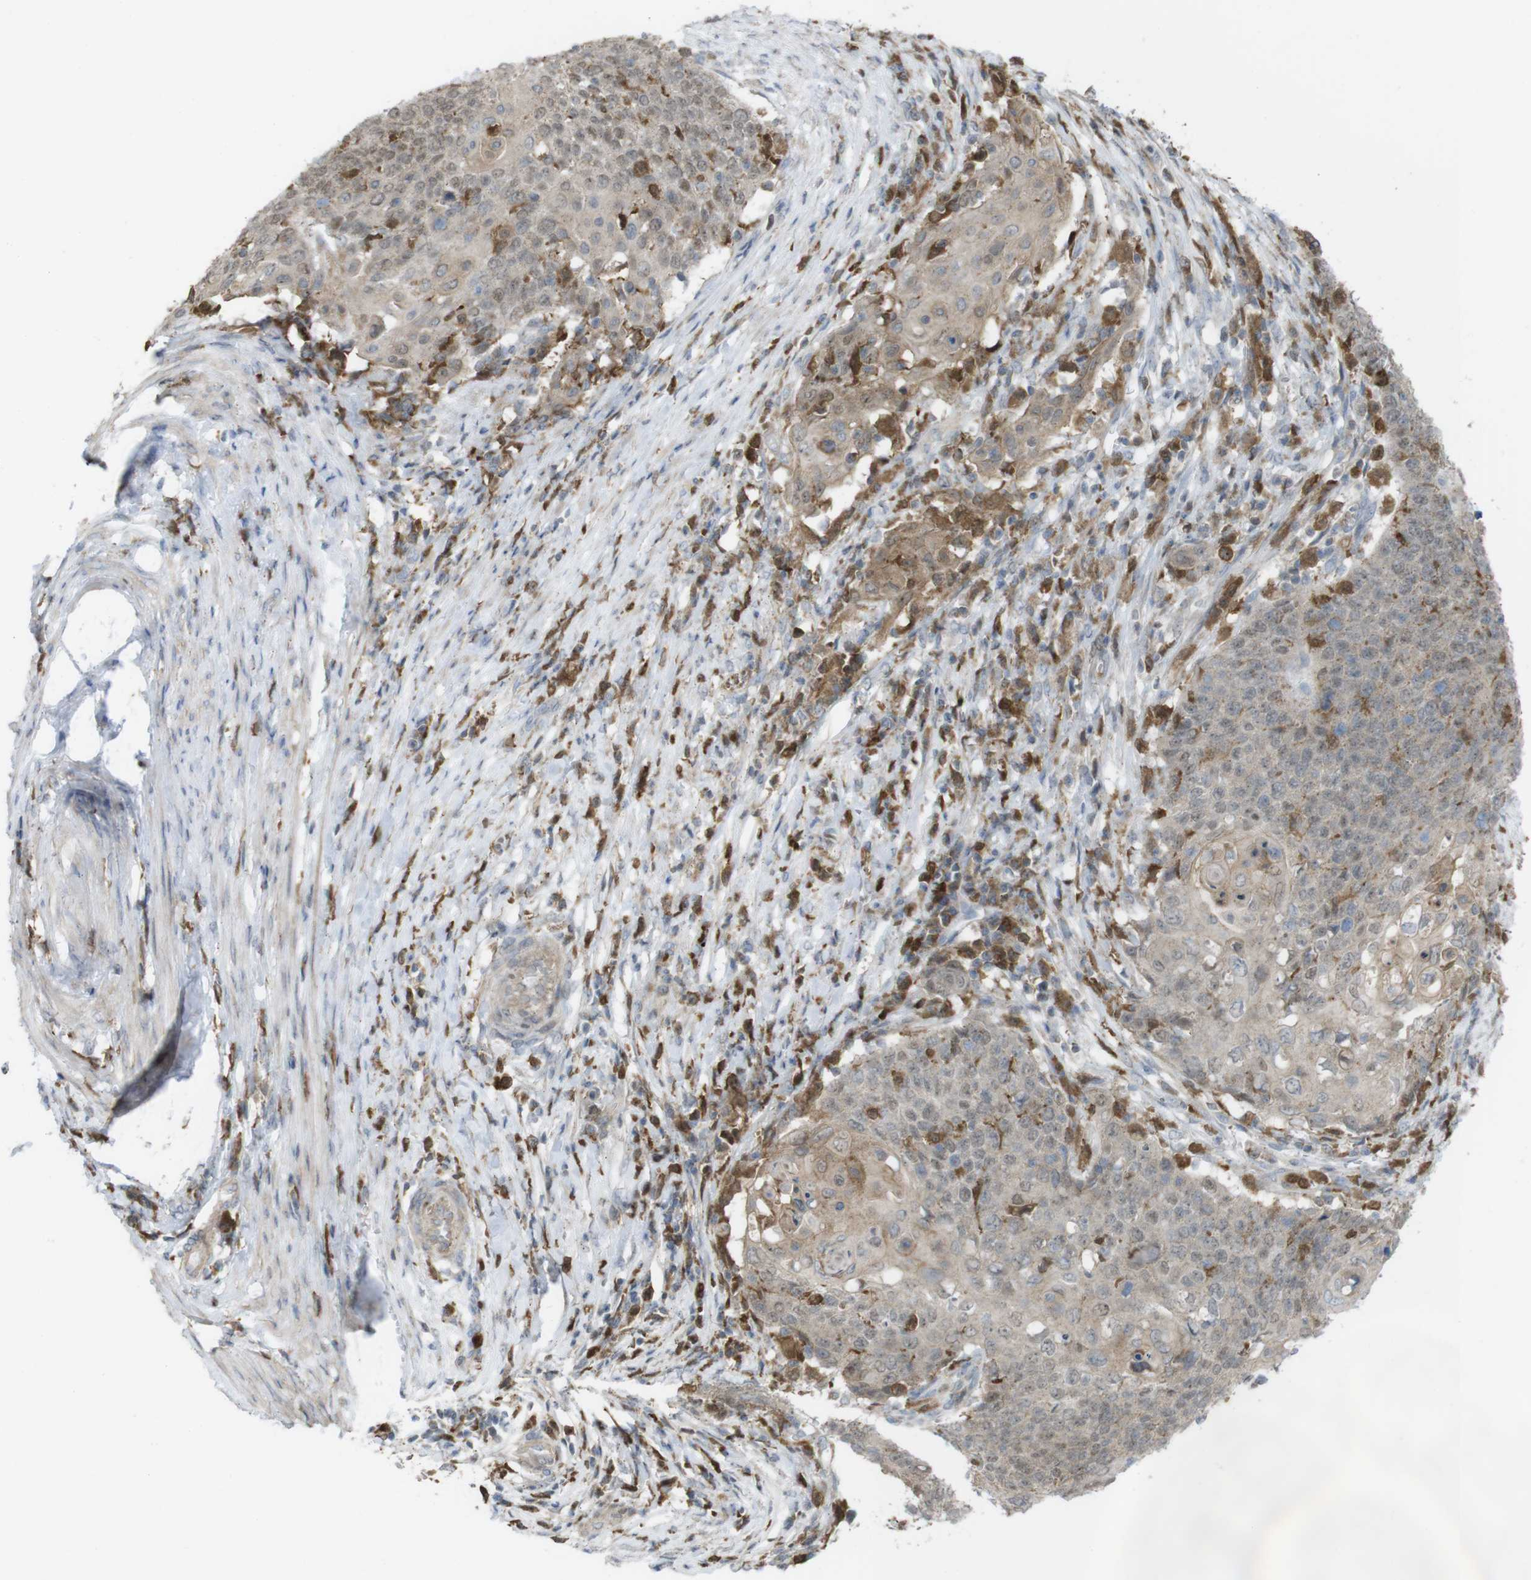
{"staining": {"intensity": "weak", "quantity": ">75%", "location": "cytoplasmic/membranous"}, "tissue": "cervical cancer", "cell_type": "Tumor cells", "image_type": "cancer", "snomed": [{"axis": "morphology", "description": "Squamous cell carcinoma, NOS"}, {"axis": "topography", "description": "Cervix"}], "caption": "High-magnification brightfield microscopy of cervical cancer stained with DAB (3,3'-diaminobenzidine) (brown) and counterstained with hematoxylin (blue). tumor cells exhibit weak cytoplasmic/membranous staining is seen in about>75% of cells. (Stains: DAB in brown, nuclei in blue, Microscopy: brightfield microscopy at high magnification).", "gene": "PRKCD", "patient": {"sex": "female", "age": 39}}